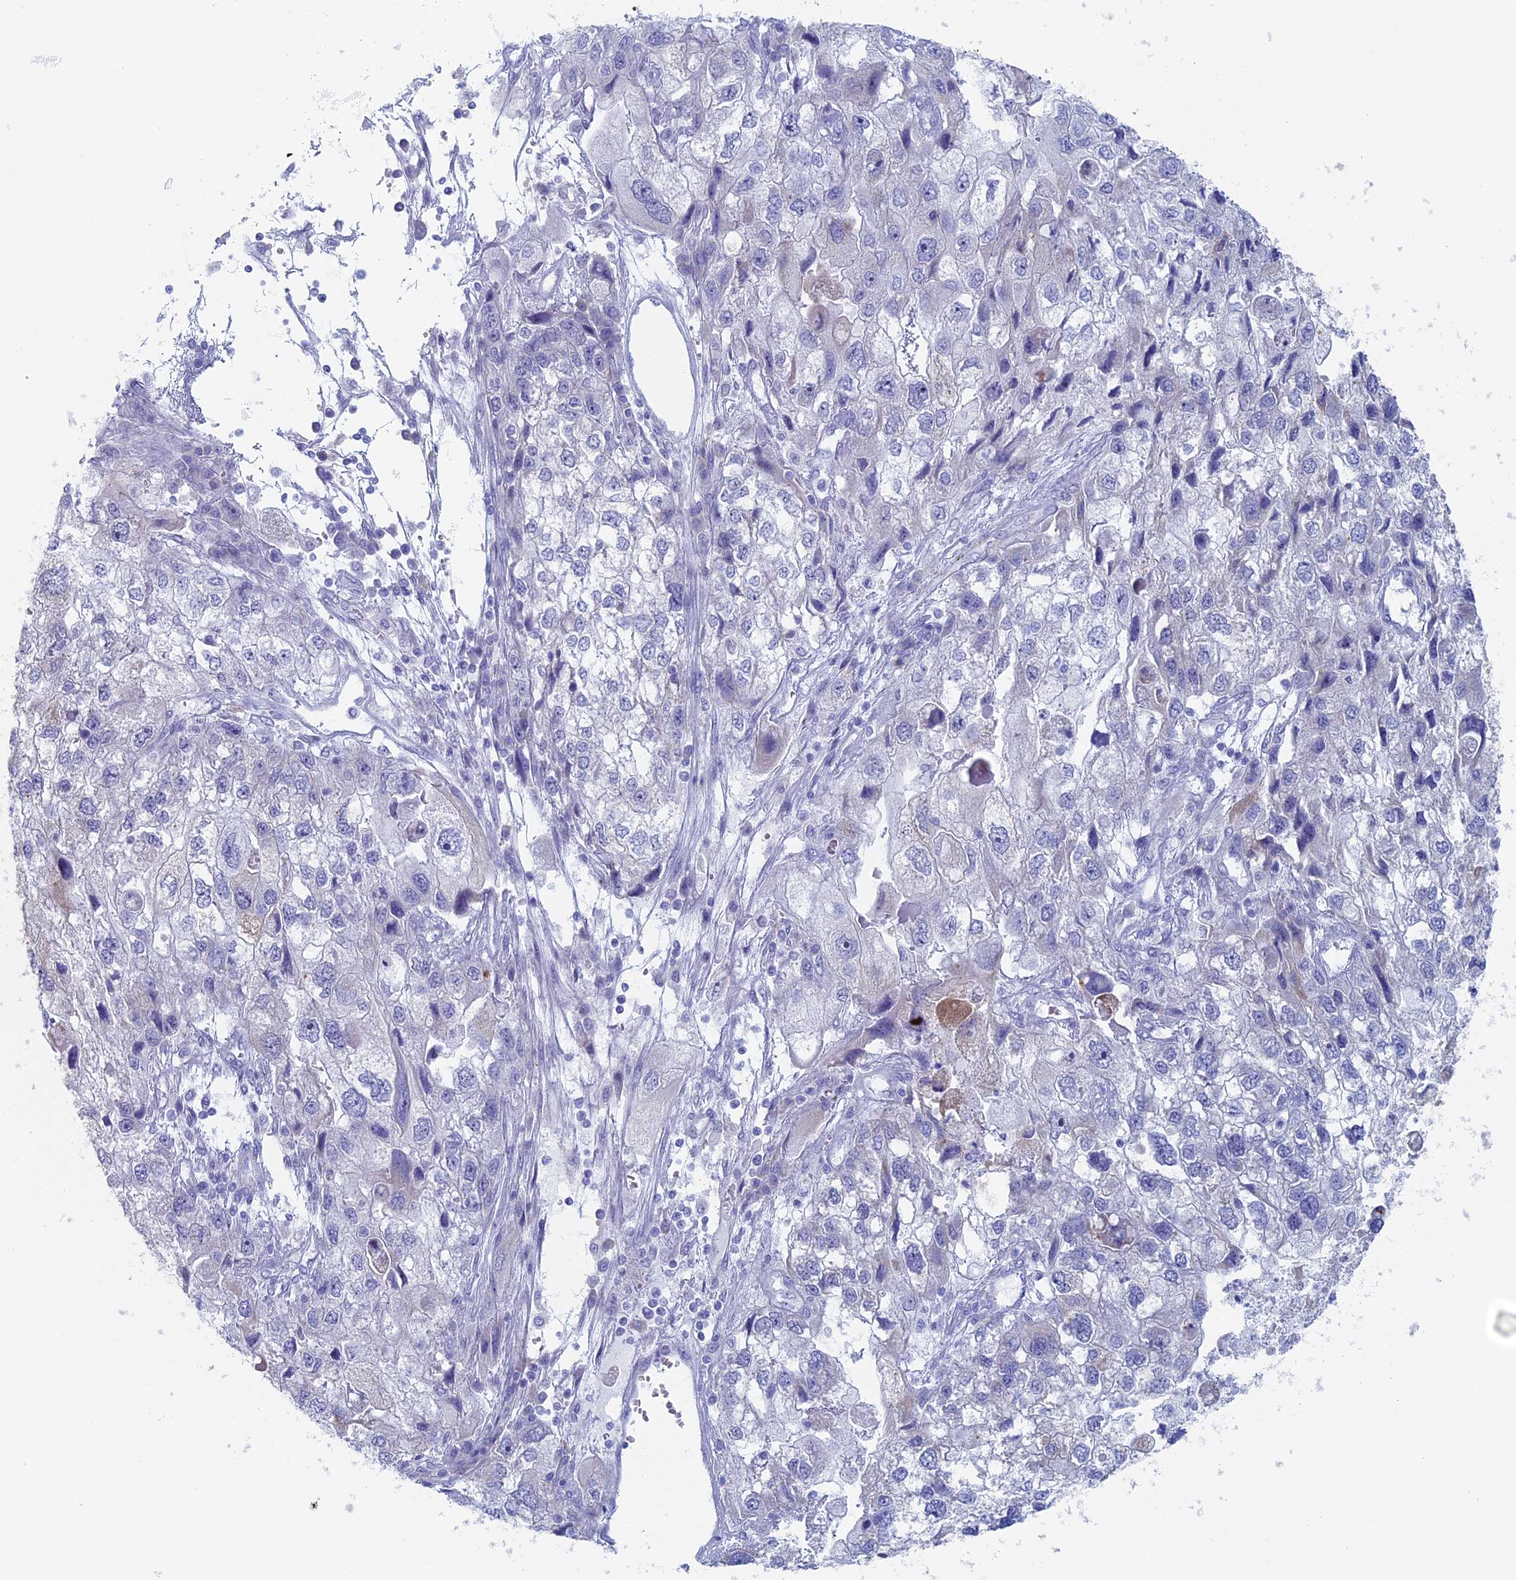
{"staining": {"intensity": "negative", "quantity": "none", "location": "none"}, "tissue": "endometrial cancer", "cell_type": "Tumor cells", "image_type": "cancer", "snomed": [{"axis": "morphology", "description": "Adenocarcinoma, NOS"}, {"axis": "topography", "description": "Endometrium"}], "caption": "Immunohistochemistry of human endometrial cancer (adenocarcinoma) reveals no expression in tumor cells.", "gene": "MAGEB6", "patient": {"sex": "female", "age": 49}}